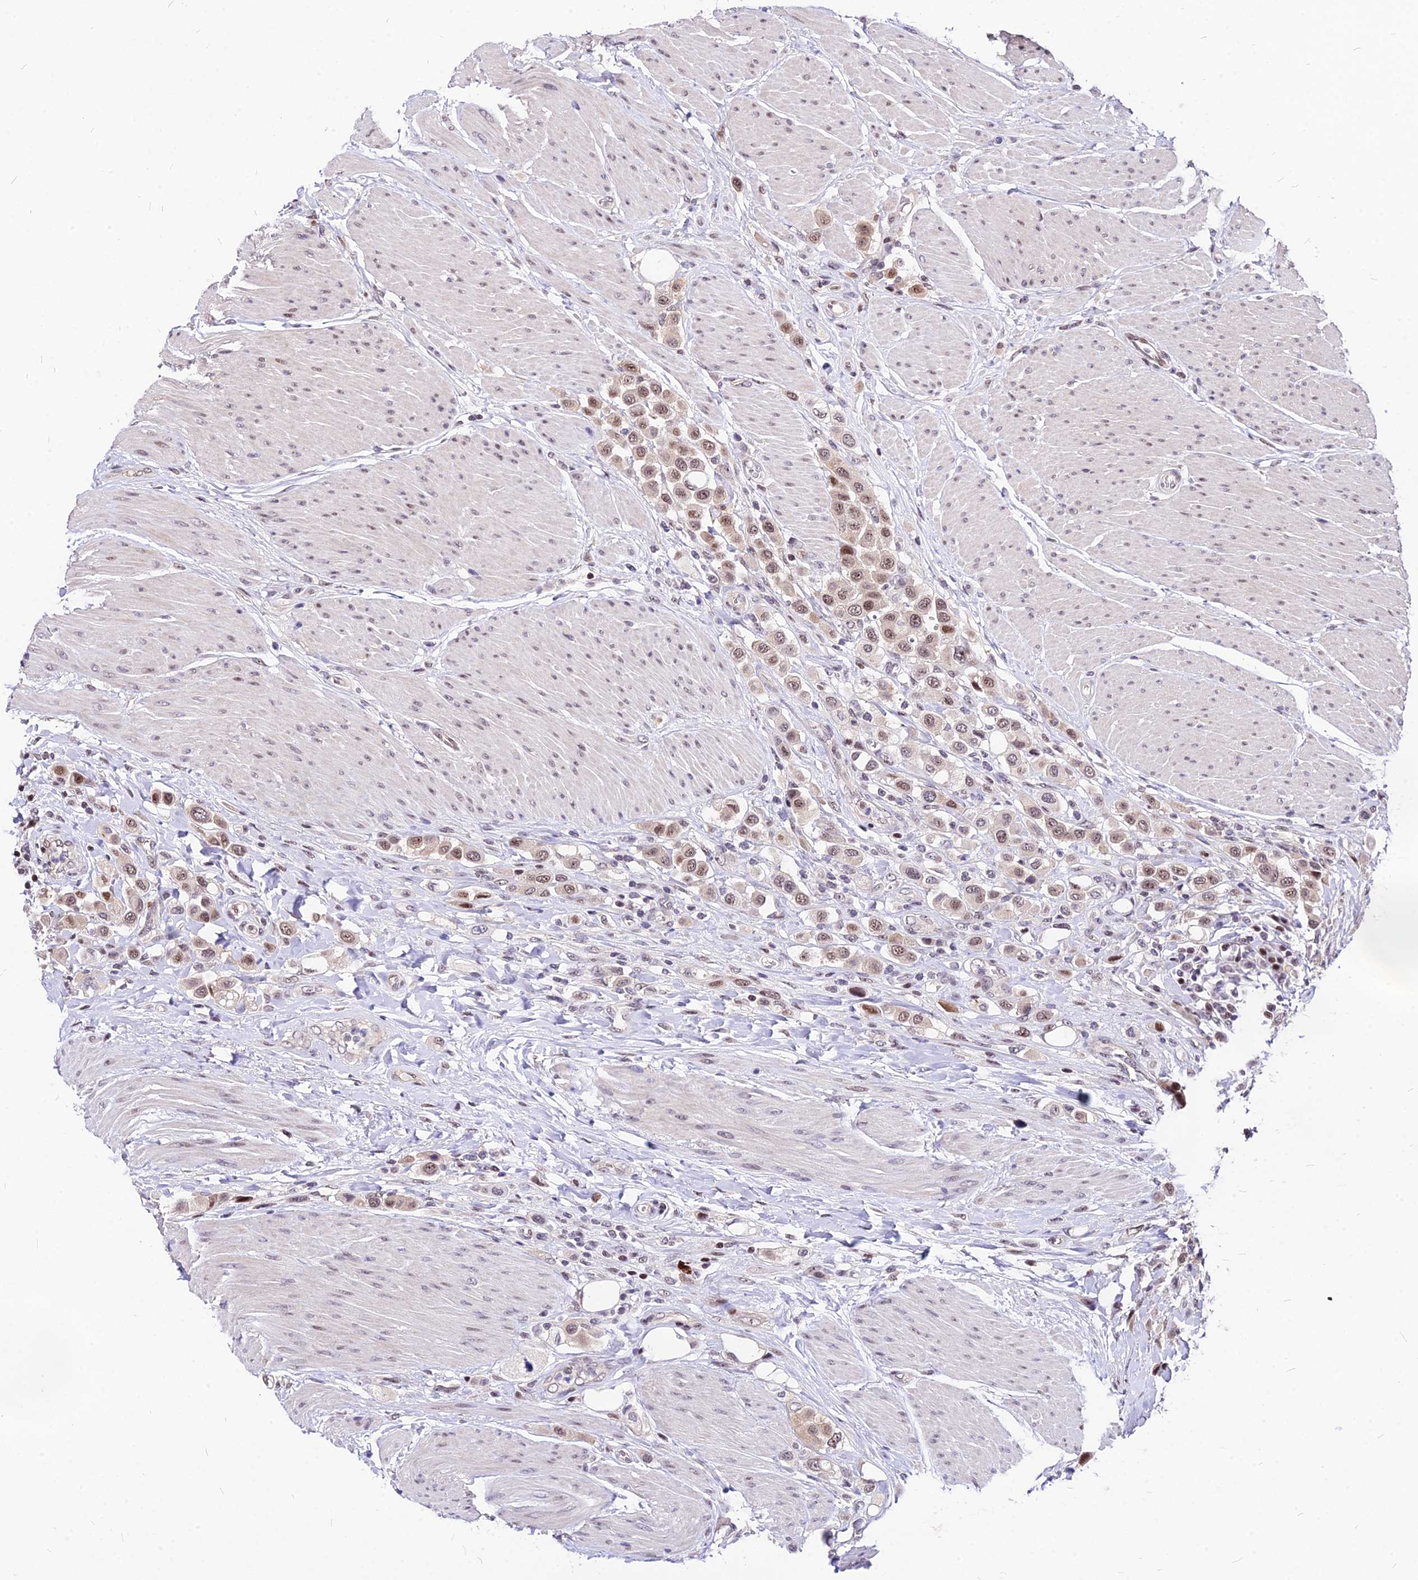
{"staining": {"intensity": "moderate", "quantity": ">75%", "location": "nuclear"}, "tissue": "urothelial cancer", "cell_type": "Tumor cells", "image_type": "cancer", "snomed": [{"axis": "morphology", "description": "Urothelial carcinoma, High grade"}, {"axis": "topography", "description": "Urinary bladder"}], "caption": "Protein expression by IHC displays moderate nuclear expression in approximately >75% of tumor cells in urothelial cancer. Using DAB (3,3'-diaminobenzidine) (brown) and hematoxylin (blue) stains, captured at high magnification using brightfield microscopy.", "gene": "DDX55", "patient": {"sex": "male", "age": 50}}